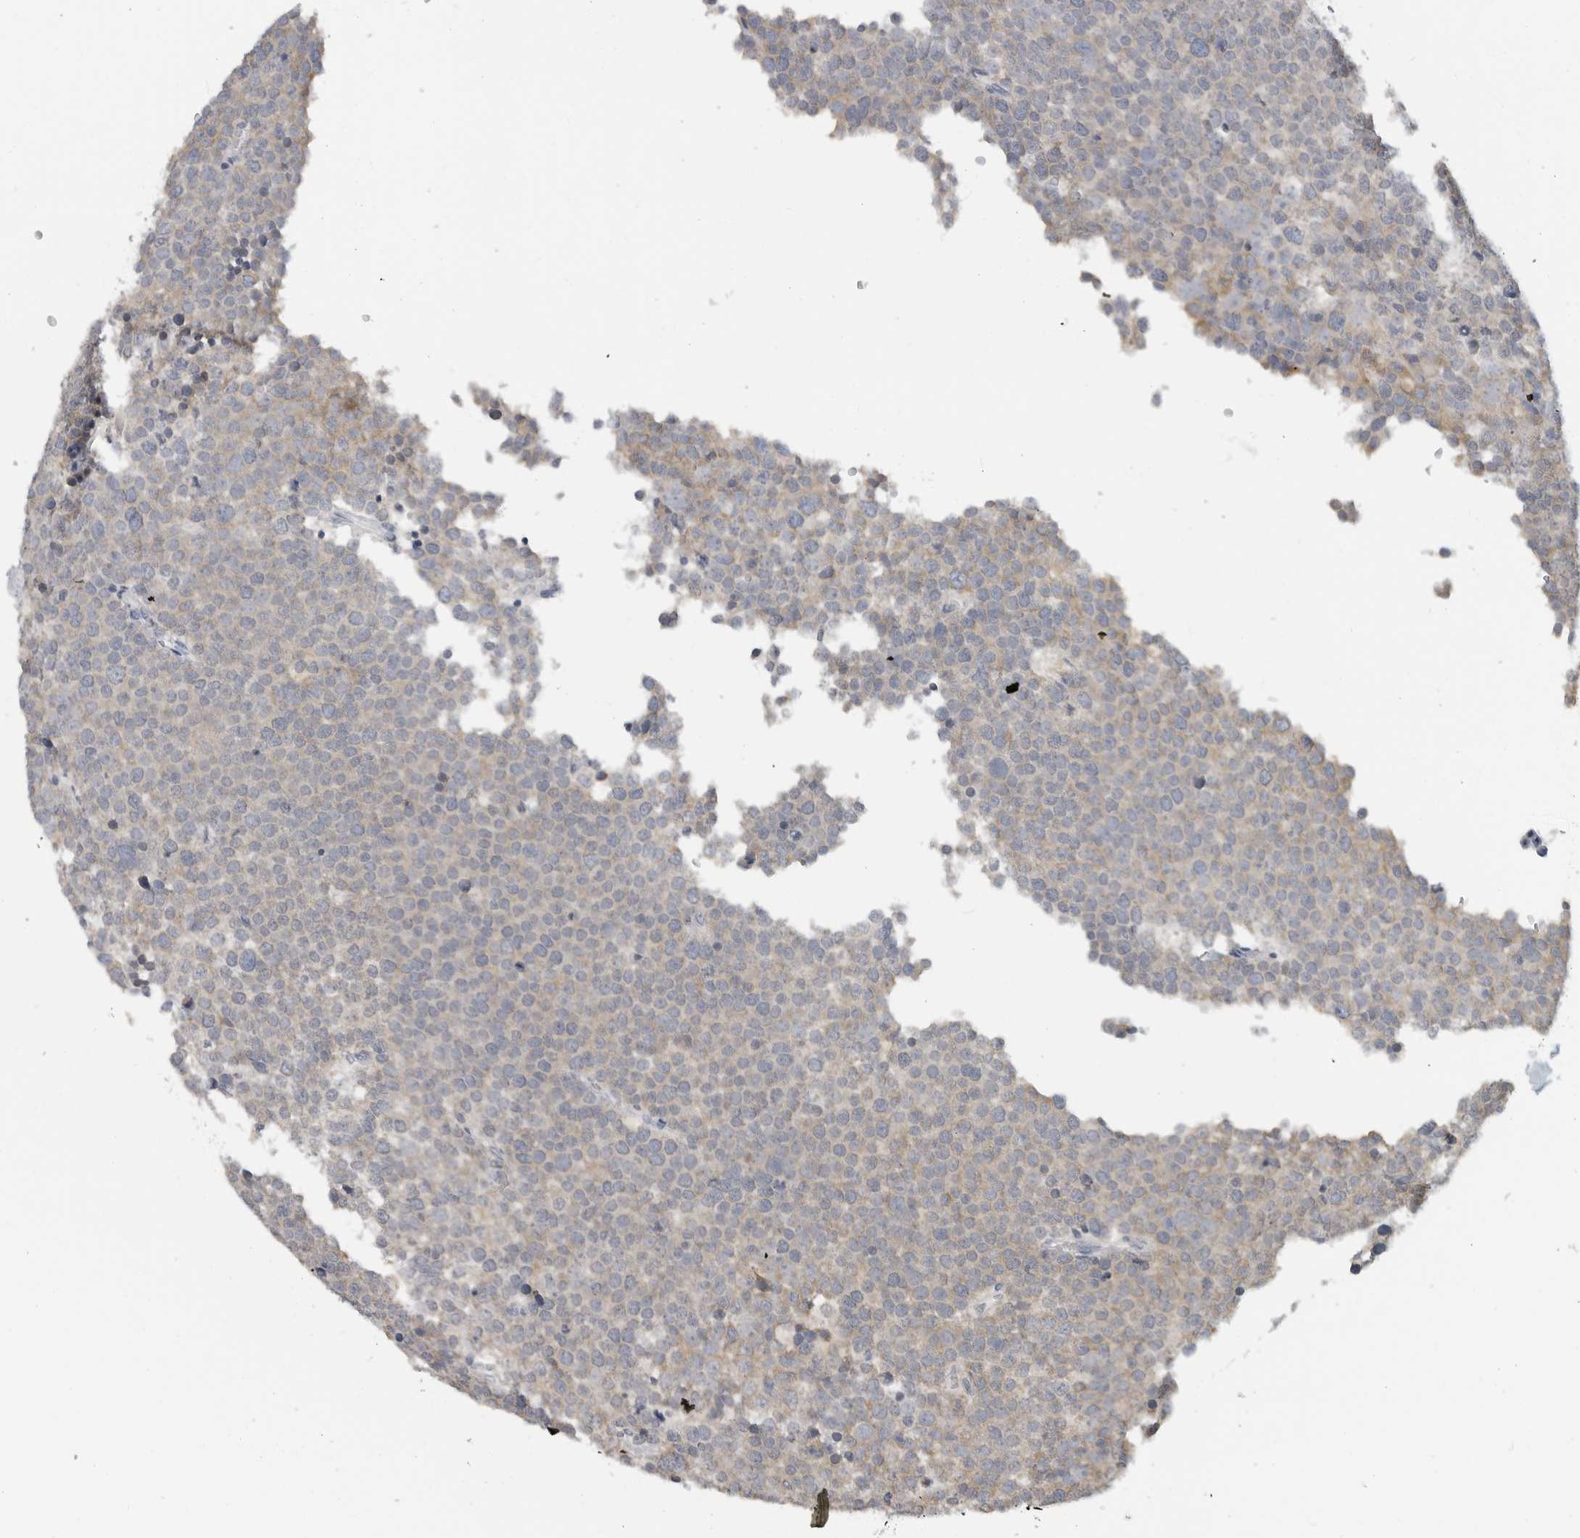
{"staining": {"intensity": "weak", "quantity": ">75%", "location": "cytoplasmic/membranous"}, "tissue": "testis cancer", "cell_type": "Tumor cells", "image_type": "cancer", "snomed": [{"axis": "morphology", "description": "Seminoma, NOS"}, {"axis": "topography", "description": "Testis"}], "caption": "Weak cytoplasmic/membranous staining is present in approximately >75% of tumor cells in testis seminoma.", "gene": "IL12RB2", "patient": {"sex": "male", "age": 71}}